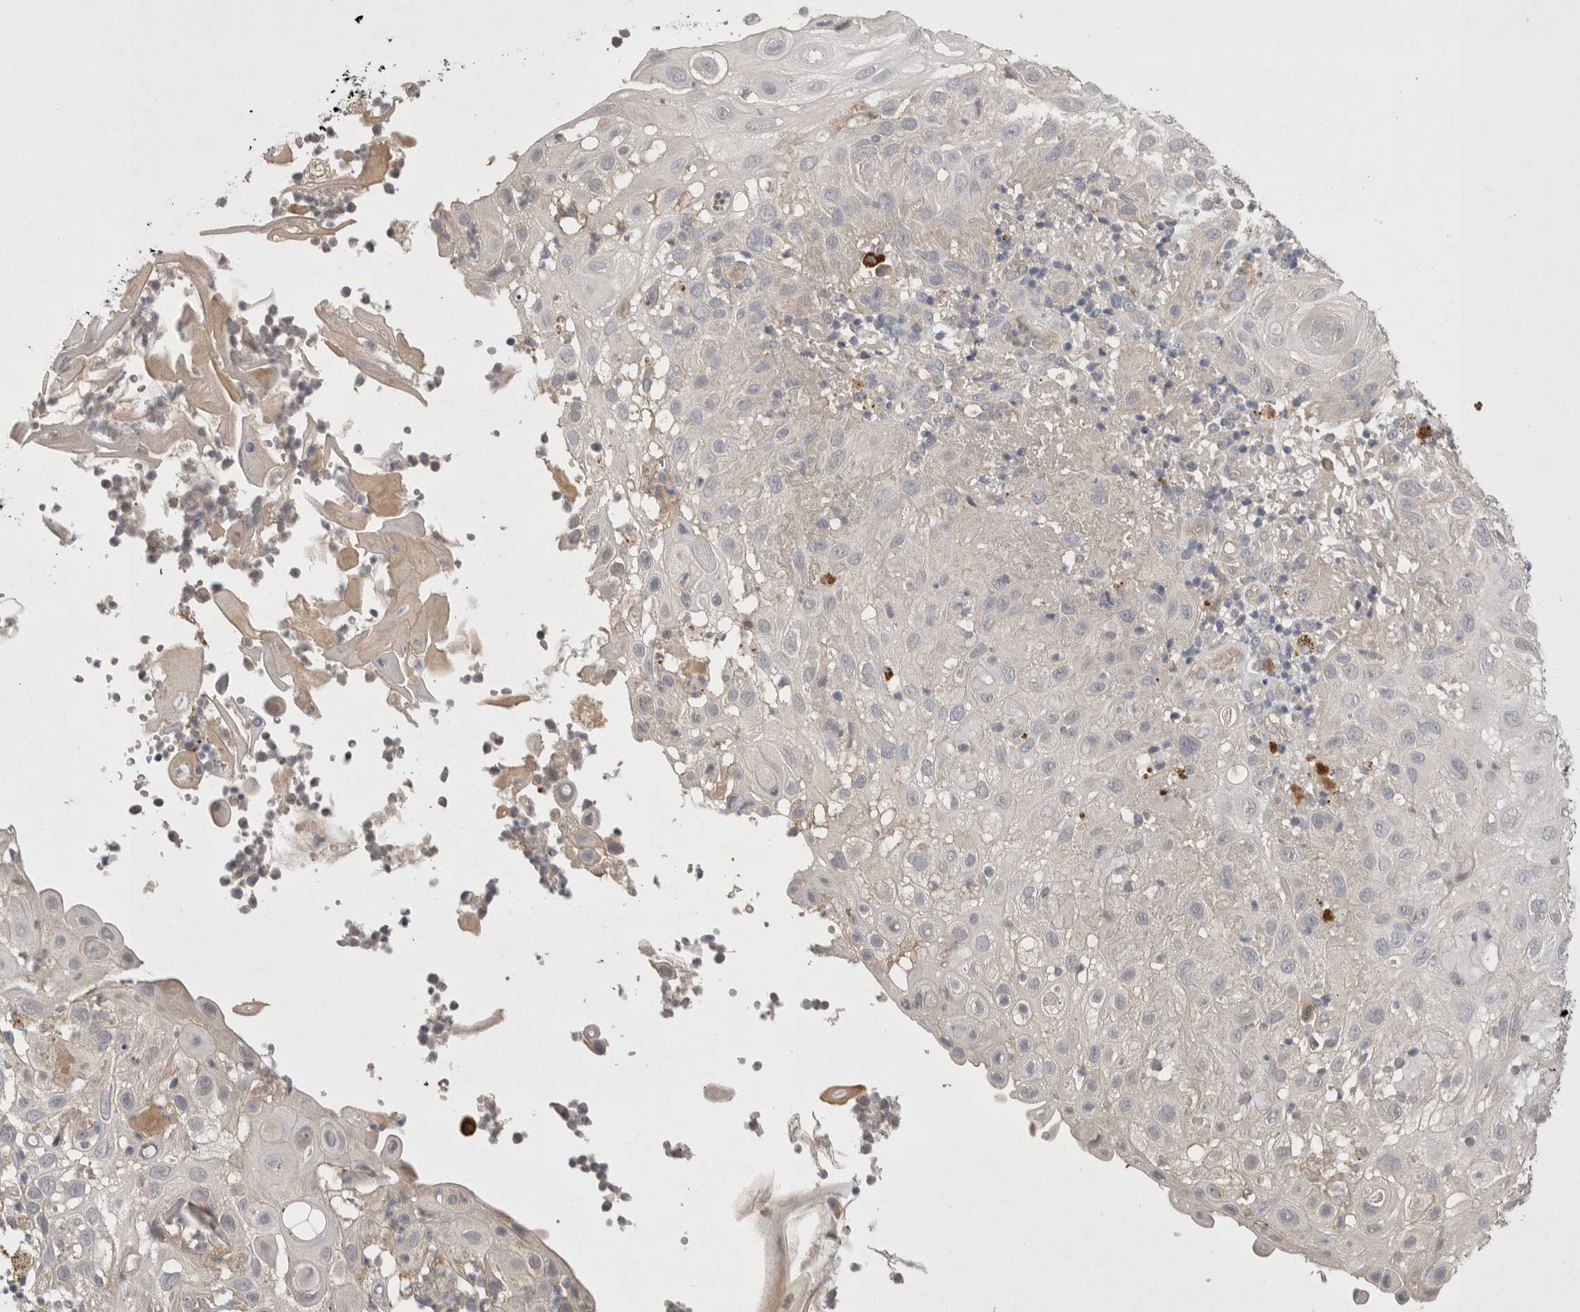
{"staining": {"intensity": "negative", "quantity": "none", "location": "none"}, "tissue": "skin cancer", "cell_type": "Tumor cells", "image_type": "cancer", "snomed": [{"axis": "morphology", "description": "Normal tissue, NOS"}, {"axis": "morphology", "description": "Squamous cell carcinoma, NOS"}, {"axis": "topography", "description": "Skin"}], "caption": "Tumor cells are negative for brown protein staining in squamous cell carcinoma (skin).", "gene": "NRCAM", "patient": {"sex": "female", "age": 96}}